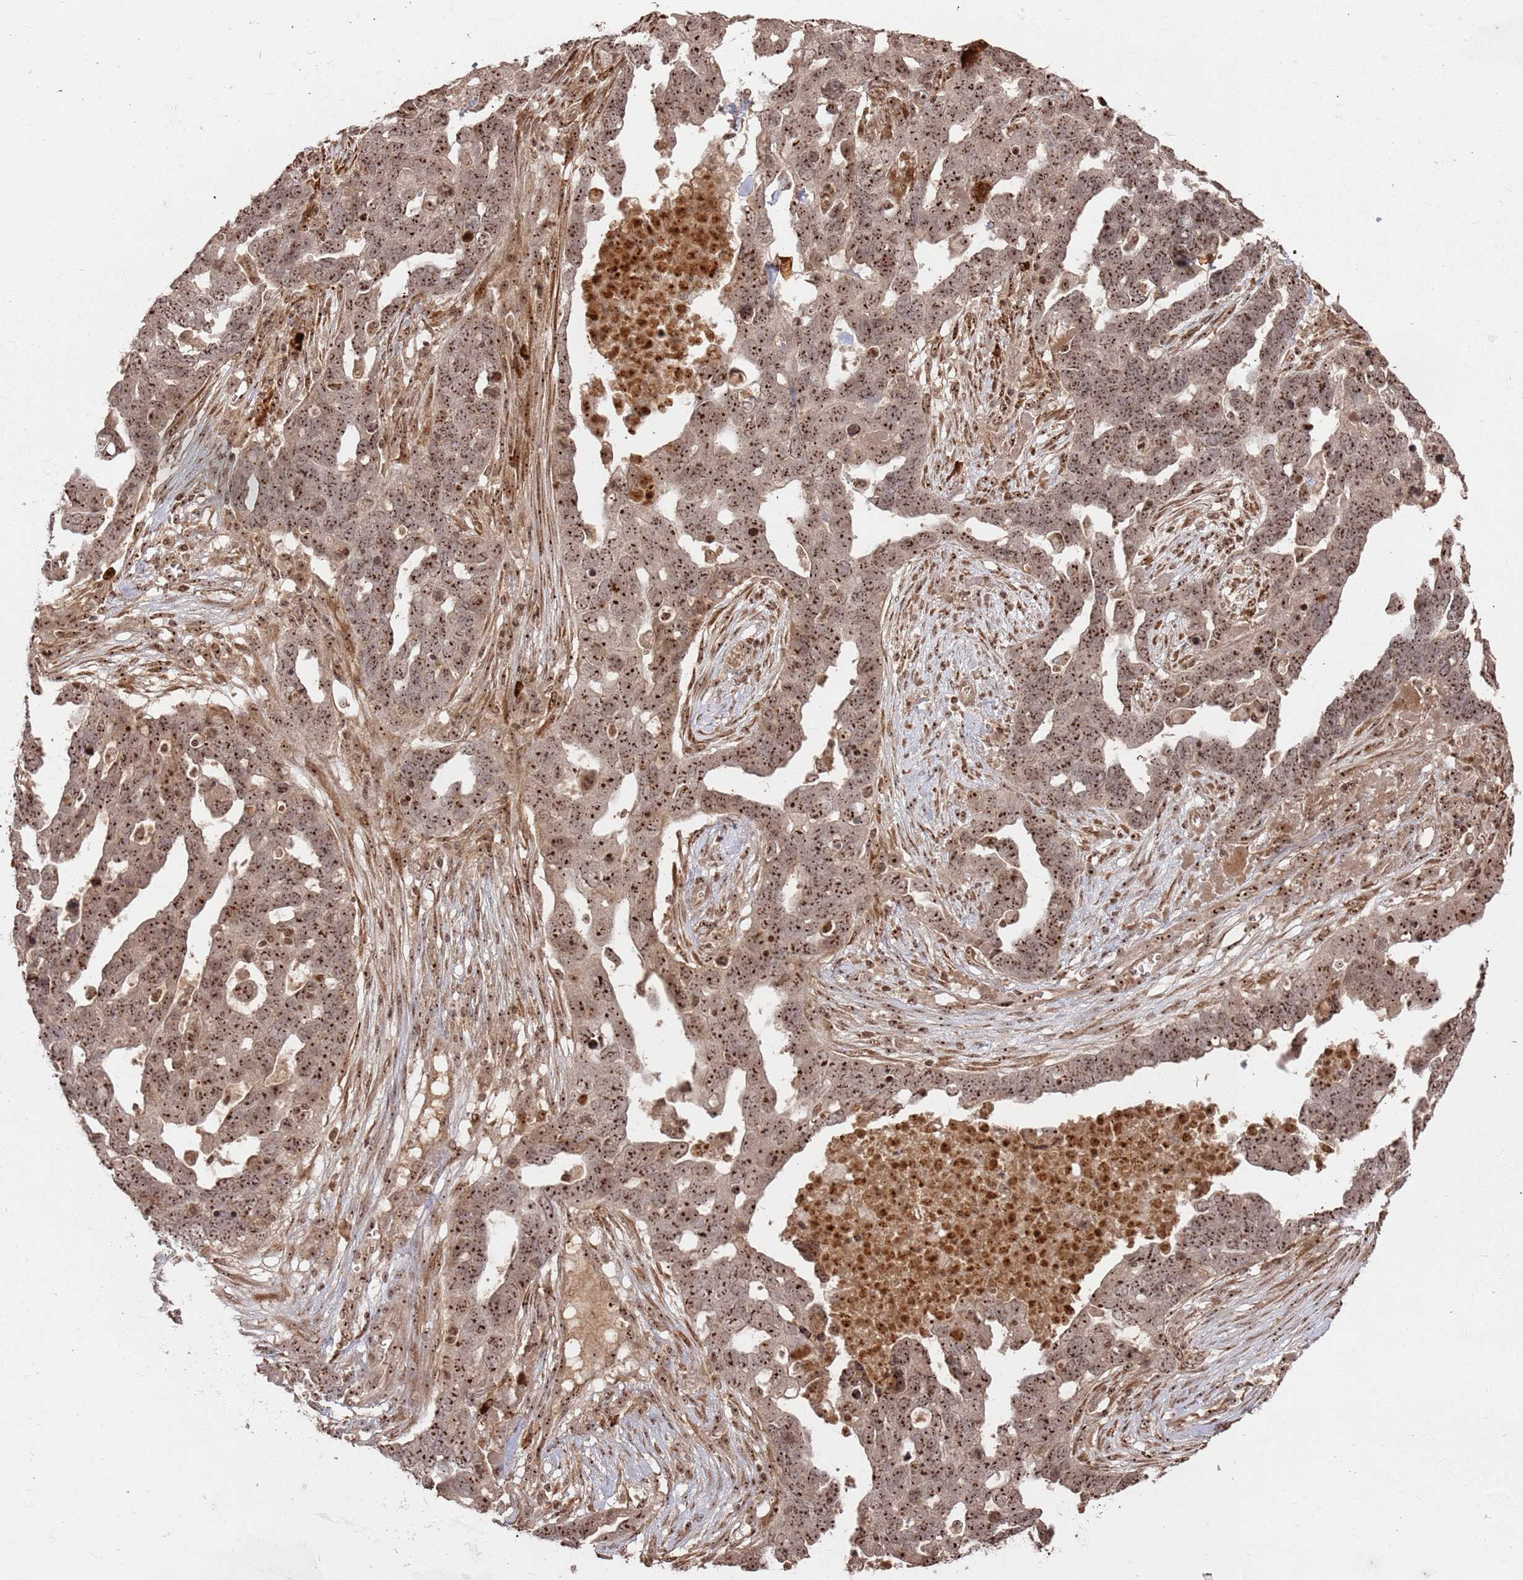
{"staining": {"intensity": "strong", "quantity": ">75%", "location": "nuclear"}, "tissue": "ovarian cancer", "cell_type": "Tumor cells", "image_type": "cancer", "snomed": [{"axis": "morphology", "description": "Cystadenocarcinoma, serous, NOS"}, {"axis": "topography", "description": "Ovary"}], "caption": "A high-resolution image shows IHC staining of ovarian cancer, which displays strong nuclear positivity in about >75% of tumor cells. Nuclei are stained in blue.", "gene": "UTP11", "patient": {"sex": "female", "age": 54}}